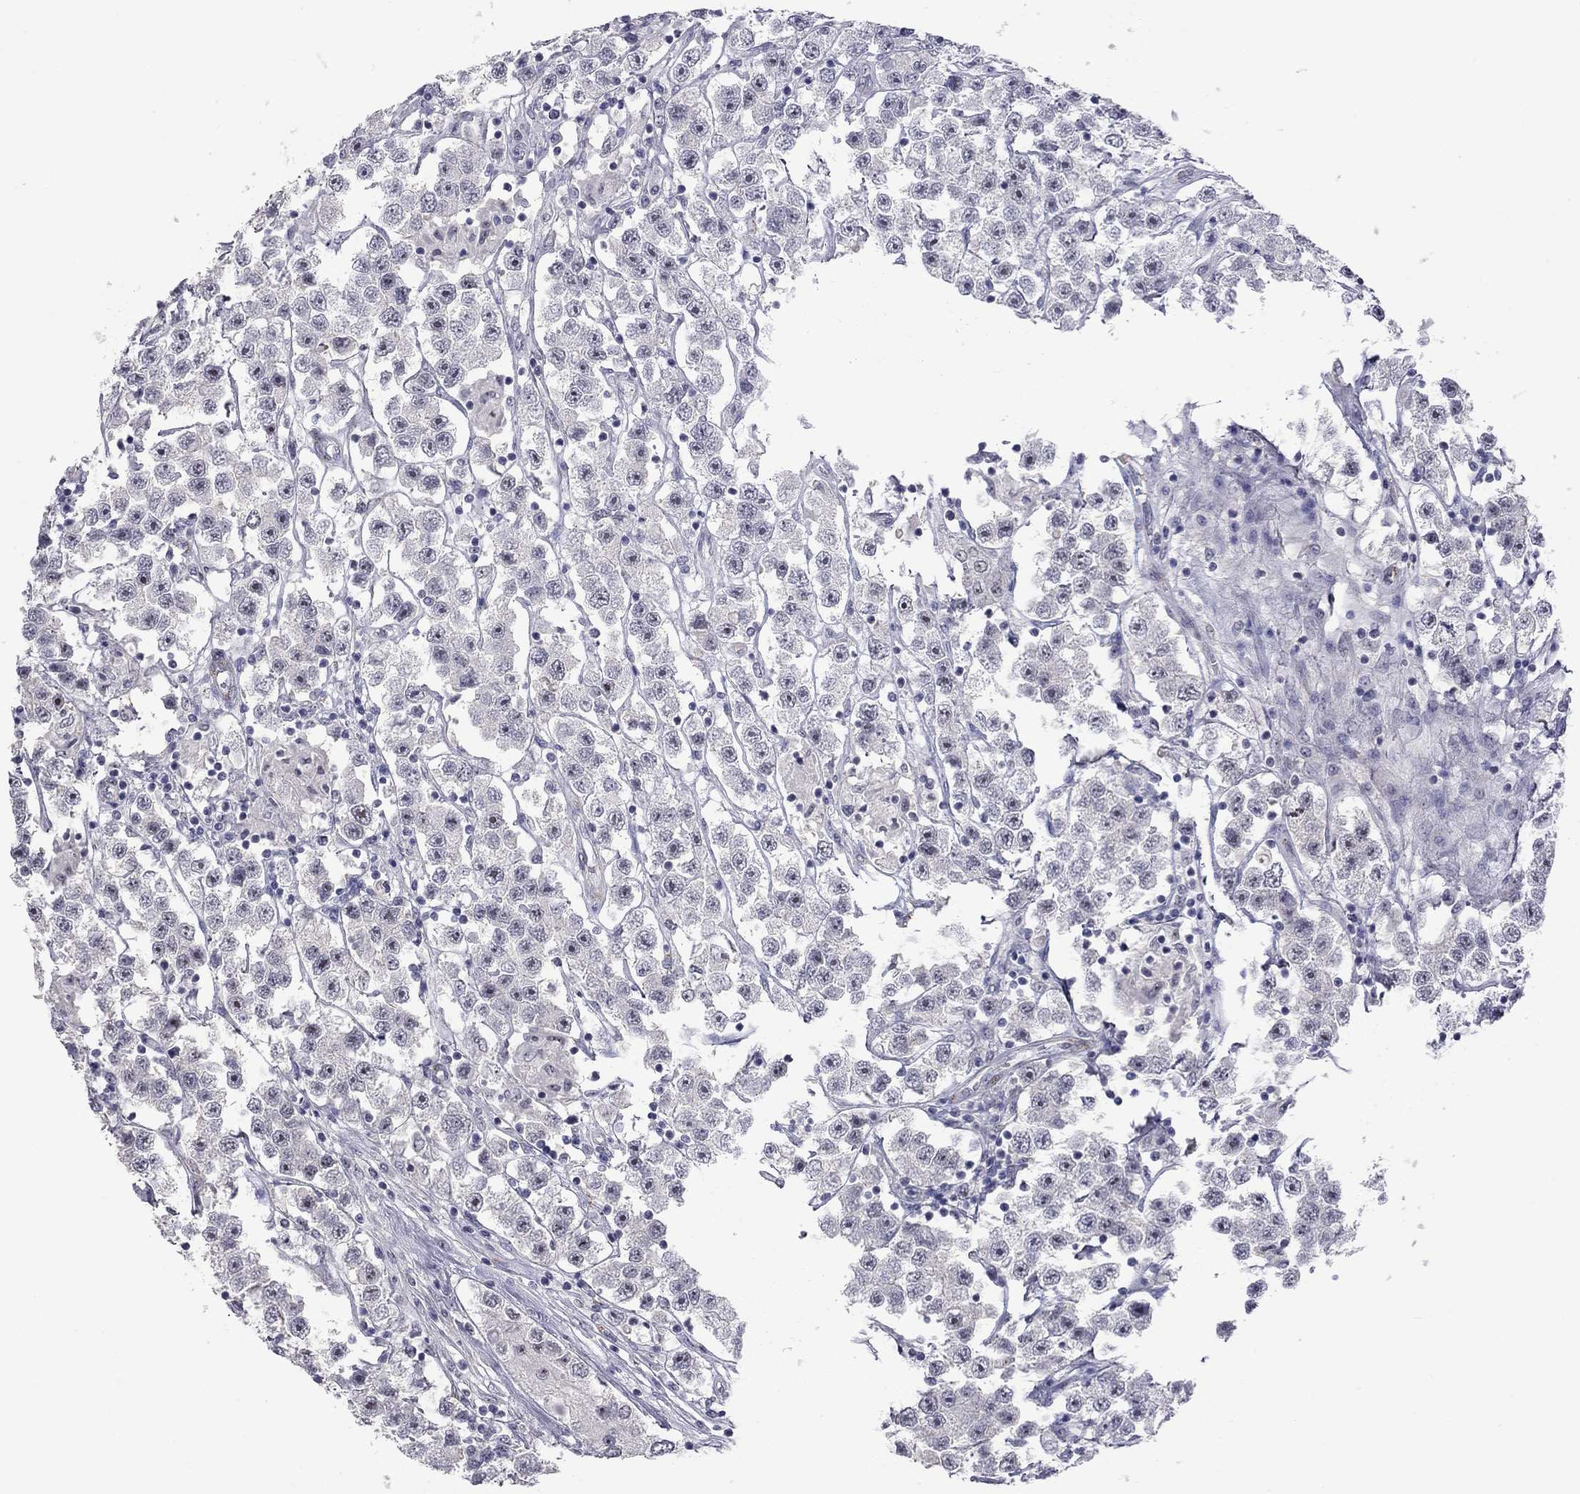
{"staining": {"intensity": "moderate", "quantity": "<25%", "location": "nuclear"}, "tissue": "testis cancer", "cell_type": "Tumor cells", "image_type": "cancer", "snomed": [{"axis": "morphology", "description": "Seminoma, NOS"}, {"axis": "topography", "description": "Testis"}], "caption": "DAB immunohistochemical staining of testis seminoma displays moderate nuclear protein staining in approximately <25% of tumor cells.", "gene": "GSG1L", "patient": {"sex": "male", "age": 45}}